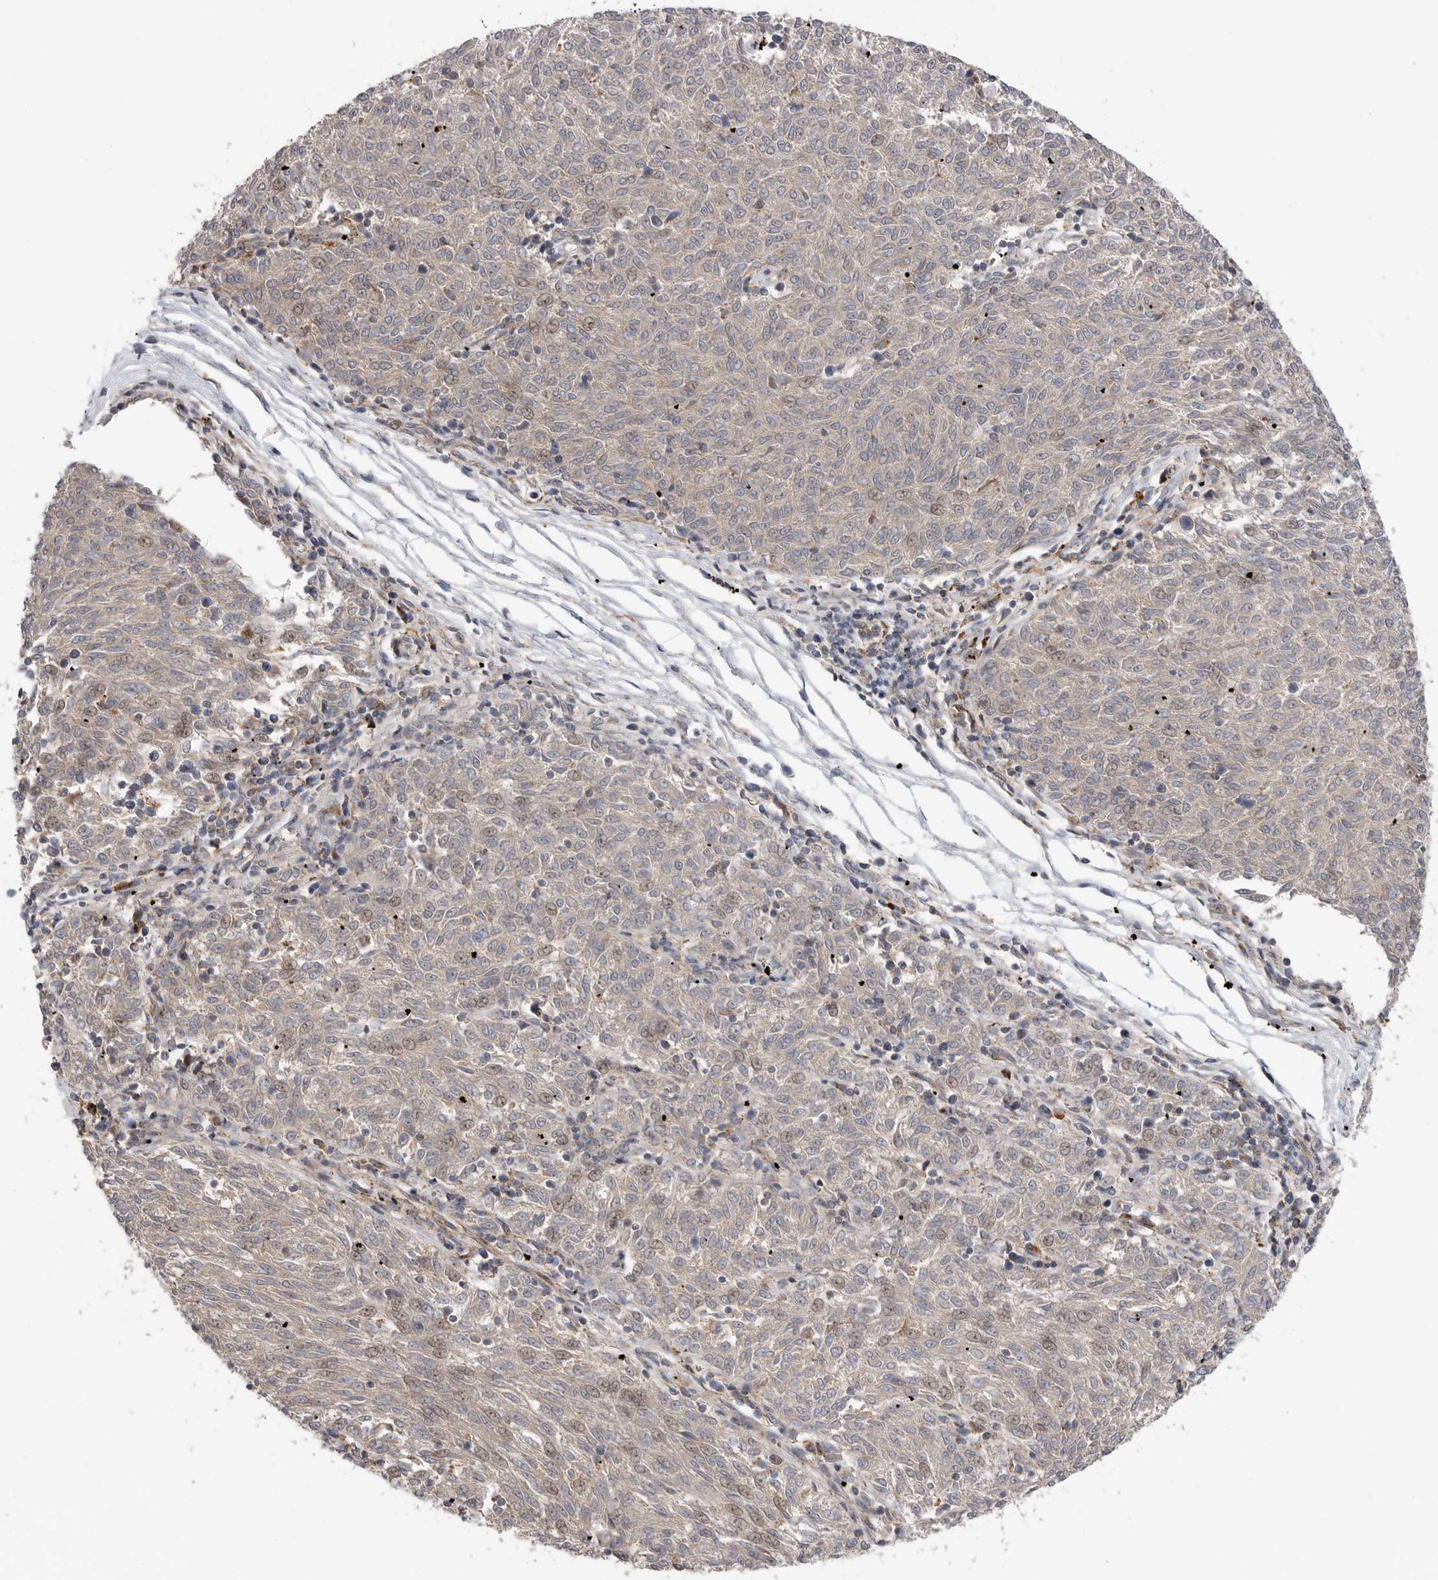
{"staining": {"intensity": "weak", "quantity": "<25%", "location": "nuclear"}, "tissue": "melanoma", "cell_type": "Tumor cells", "image_type": "cancer", "snomed": [{"axis": "morphology", "description": "Malignant melanoma, NOS"}, {"axis": "topography", "description": "Skin"}], "caption": "Protein analysis of melanoma shows no significant expression in tumor cells.", "gene": "GALNS", "patient": {"sex": "female", "age": 72}}